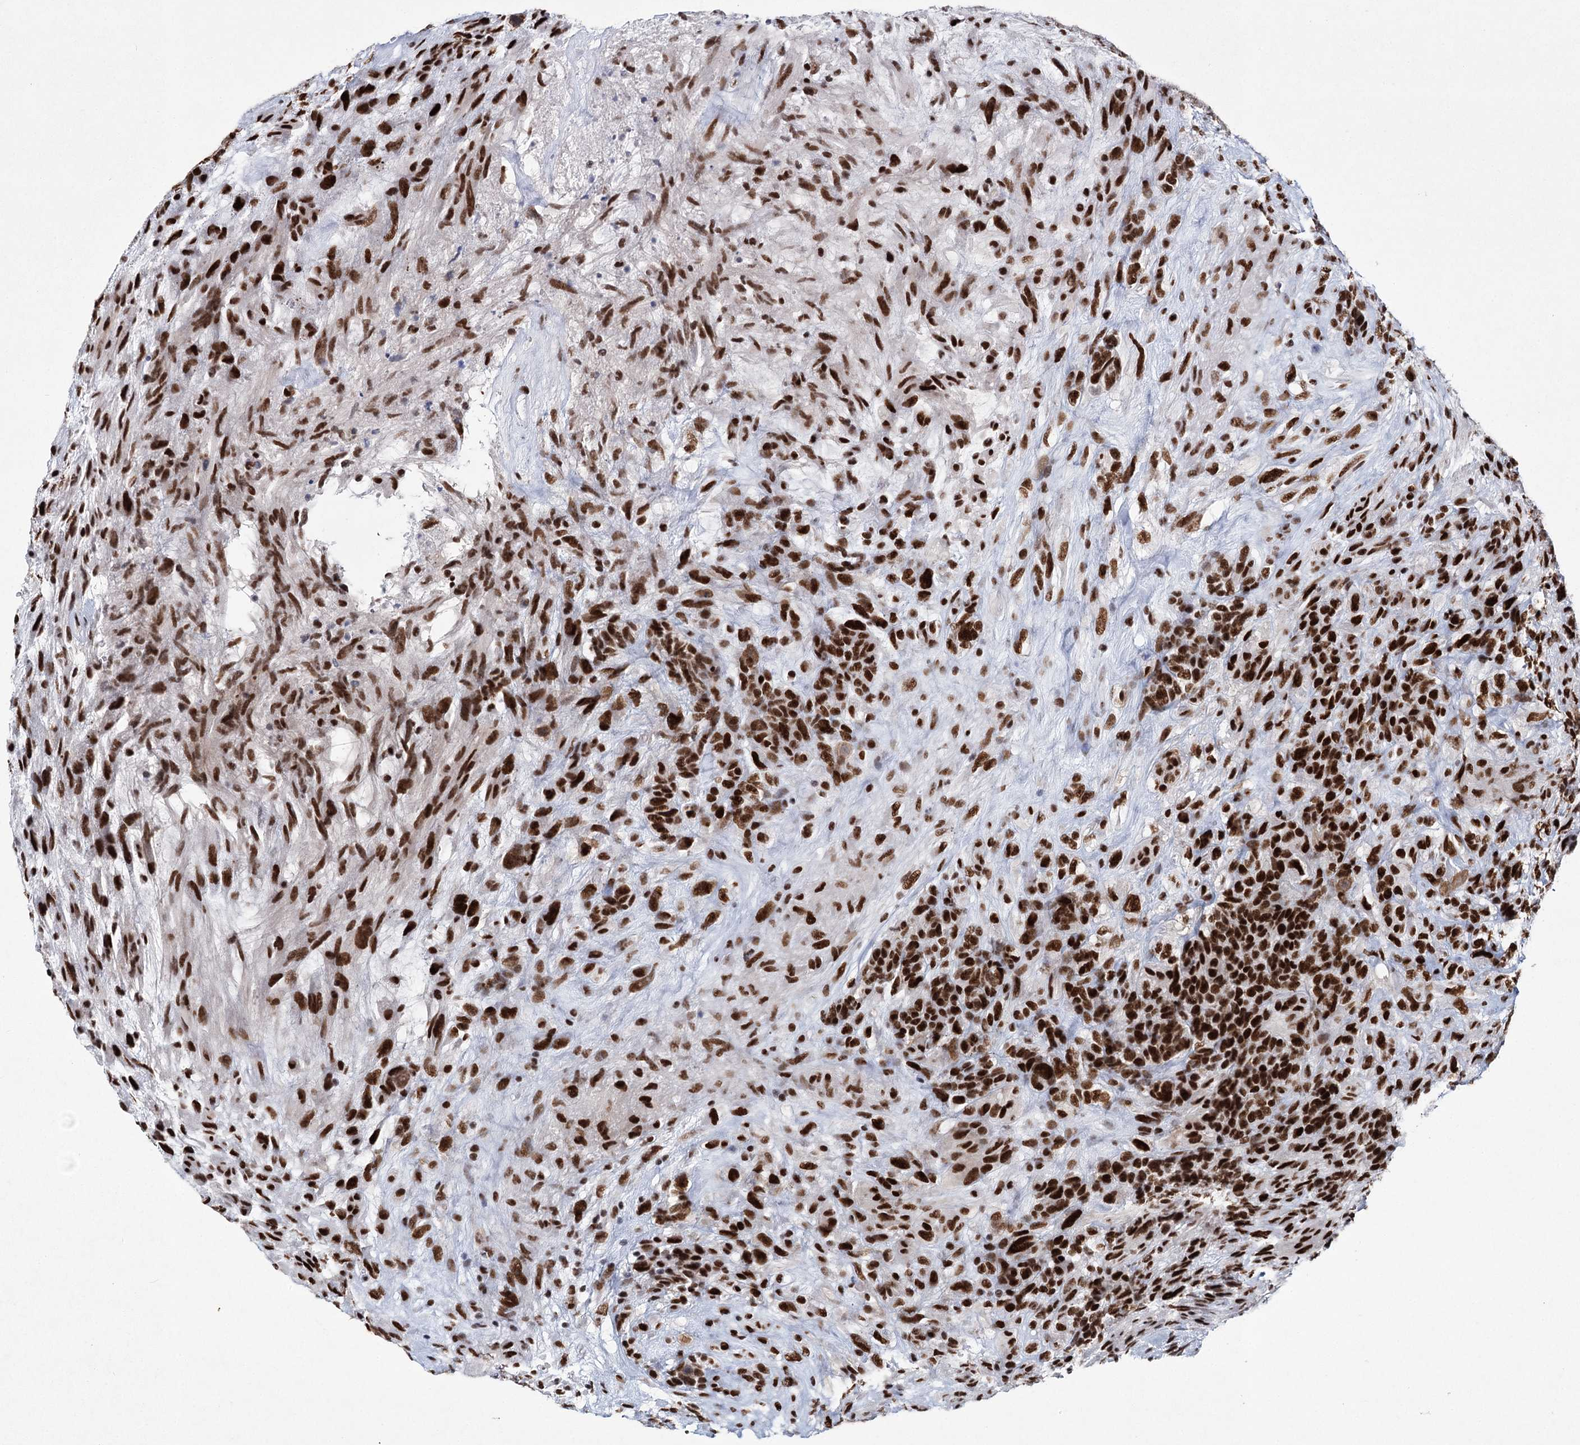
{"staining": {"intensity": "strong", "quantity": ">75%", "location": "nuclear"}, "tissue": "glioma", "cell_type": "Tumor cells", "image_type": "cancer", "snomed": [{"axis": "morphology", "description": "Glioma, malignant, High grade"}, {"axis": "topography", "description": "Brain"}], "caption": "An immunohistochemistry histopathology image of neoplastic tissue is shown. Protein staining in brown highlights strong nuclear positivity in glioma within tumor cells.", "gene": "SCAF8", "patient": {"sex": "male", "age": 61}}